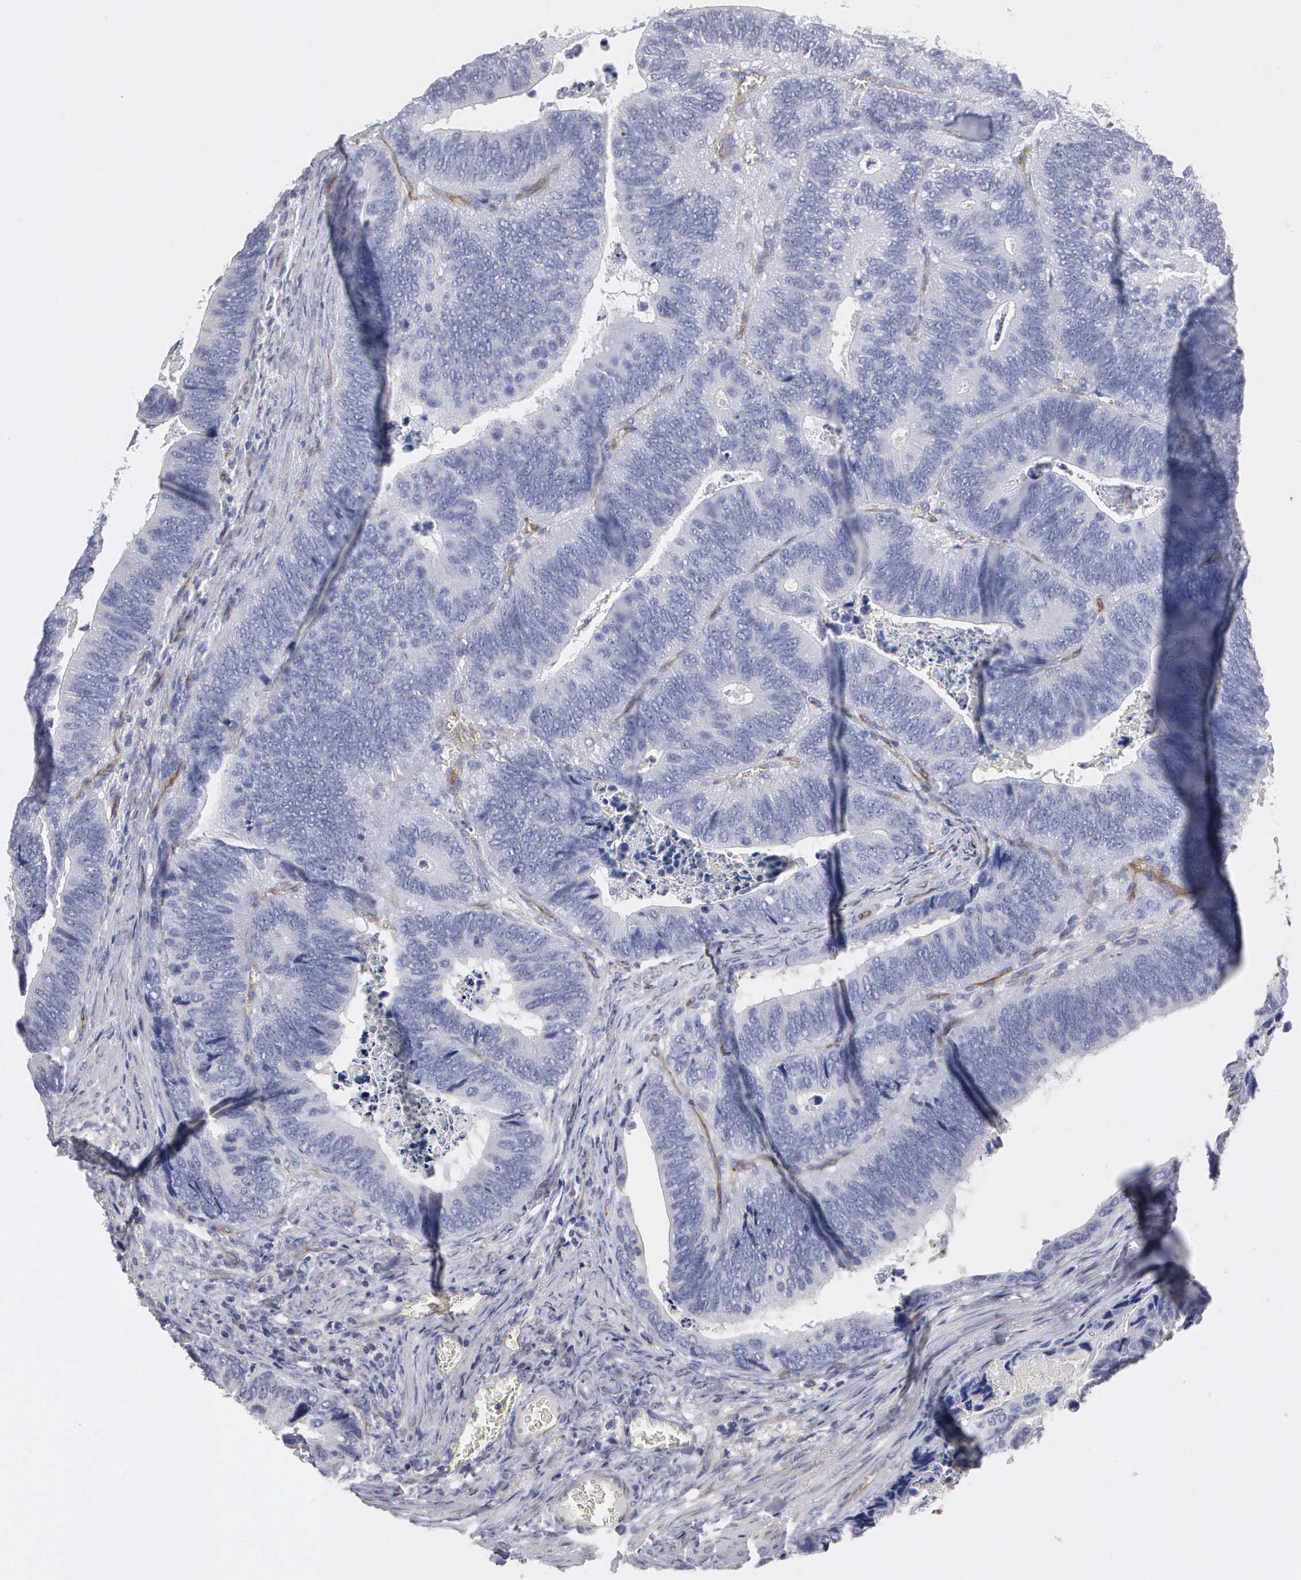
{"staining": {"intensity": "weak", "quantity": "<25%", "location": "cytoplasmic/membranous"}, "tissue": "colorectal cancer", "cell_type": "Tumor cells", "image_type": "cancer", "snomed": [{"axis": "morphology", "description": "Adenocarcinoma, NOS"}, {"axis": "topography", "description": "Colon"}], "caption": "DAB (3,3'-diaminobenzidine) immunohistochemical staining of adenocarcinoma (colorectal) displays no significant staining in tumor cells.", "gene": "RDX", "patient": {"sex": "male", "age": 72}}